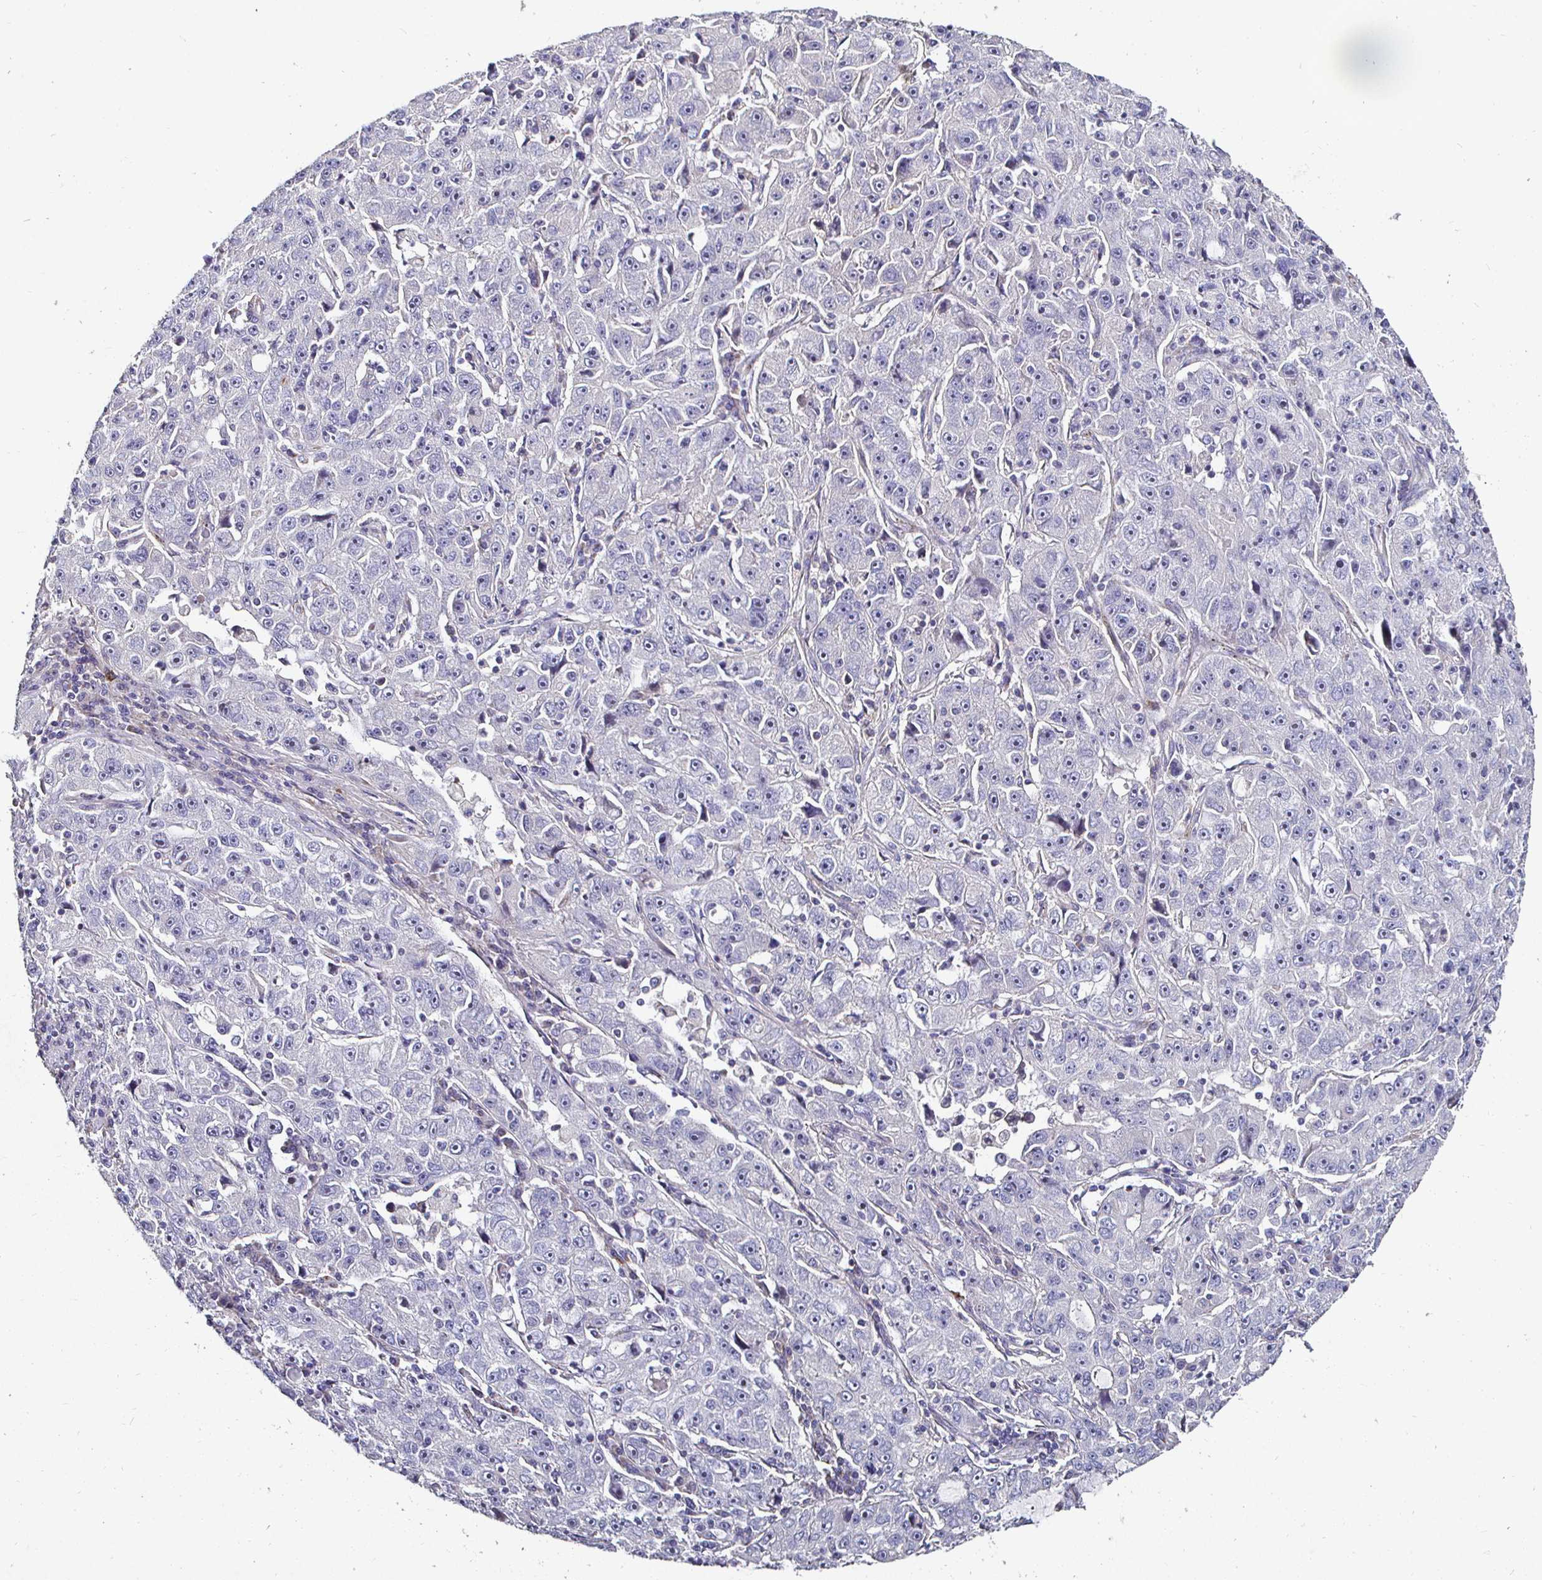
{"staining": {"intensity": "negative", "quantity": "none", "location": "none"}, "tissue": "lung cancer", "cell_type": "Tumor cells", "image_type": "cancer", "snomed": [{"axis": "morphology", "description": "Normal morphology"}, {"axis": "morphology", "description": "Adenocarcinoma, NOS"}, {"axis": "topography", "description": "Lymph node"}, {"axis": "topography", "description": "Lung"}], "caption": "Photomicrograph shows no protein positivity in tumor cells of adenocarcinoma (lung) tissue.", "gene": "NRSN1", "patient": {"sex": "female", "age": 57}}